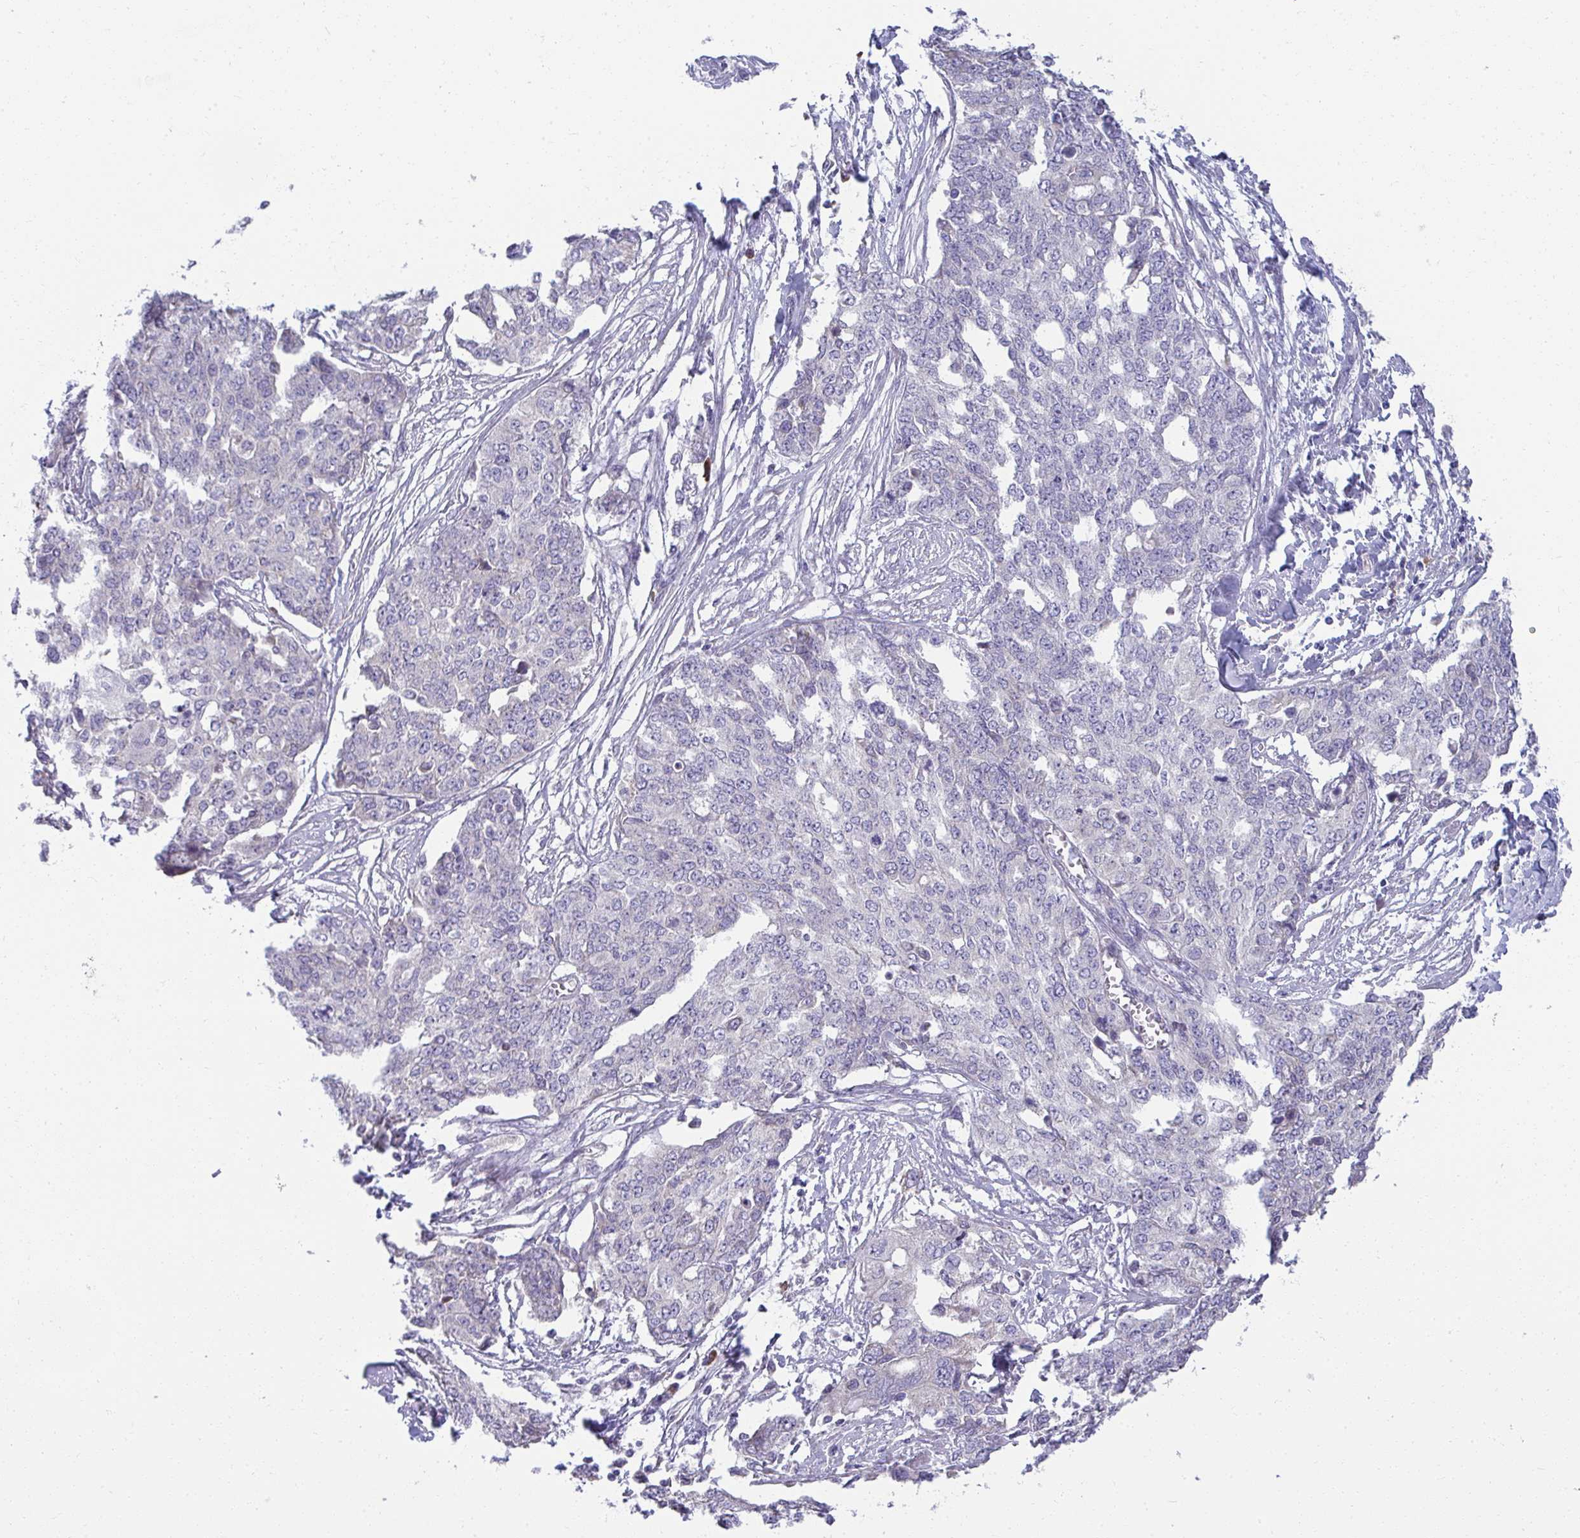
{"staining": {"intensity": "negative", "quantity": "none", "location": "none"}, "tissue": "ovarian cancer", "cell_type": "Tumor cells", "image_type": "cancer", "snomed": [{"axis": "morphology", "description": "Cystadenocarcinoma, serous, NOS"}, {"axis": "topography", "description": "Soft tissue"}, {"axis": "topography", "description": "Ovary"}], "caption": "A high-resolution image shows IHC staining of ovarian serous cystadenocarcinoma, which shows no significant positivity in tumor cells. (DAB (3,3'-diaminobenzidine) immunohistochemistry visualized using brightfield microscopy, high magnification).", "gene": "FASLG", "patient": {"sex": "female", "age": 57}}